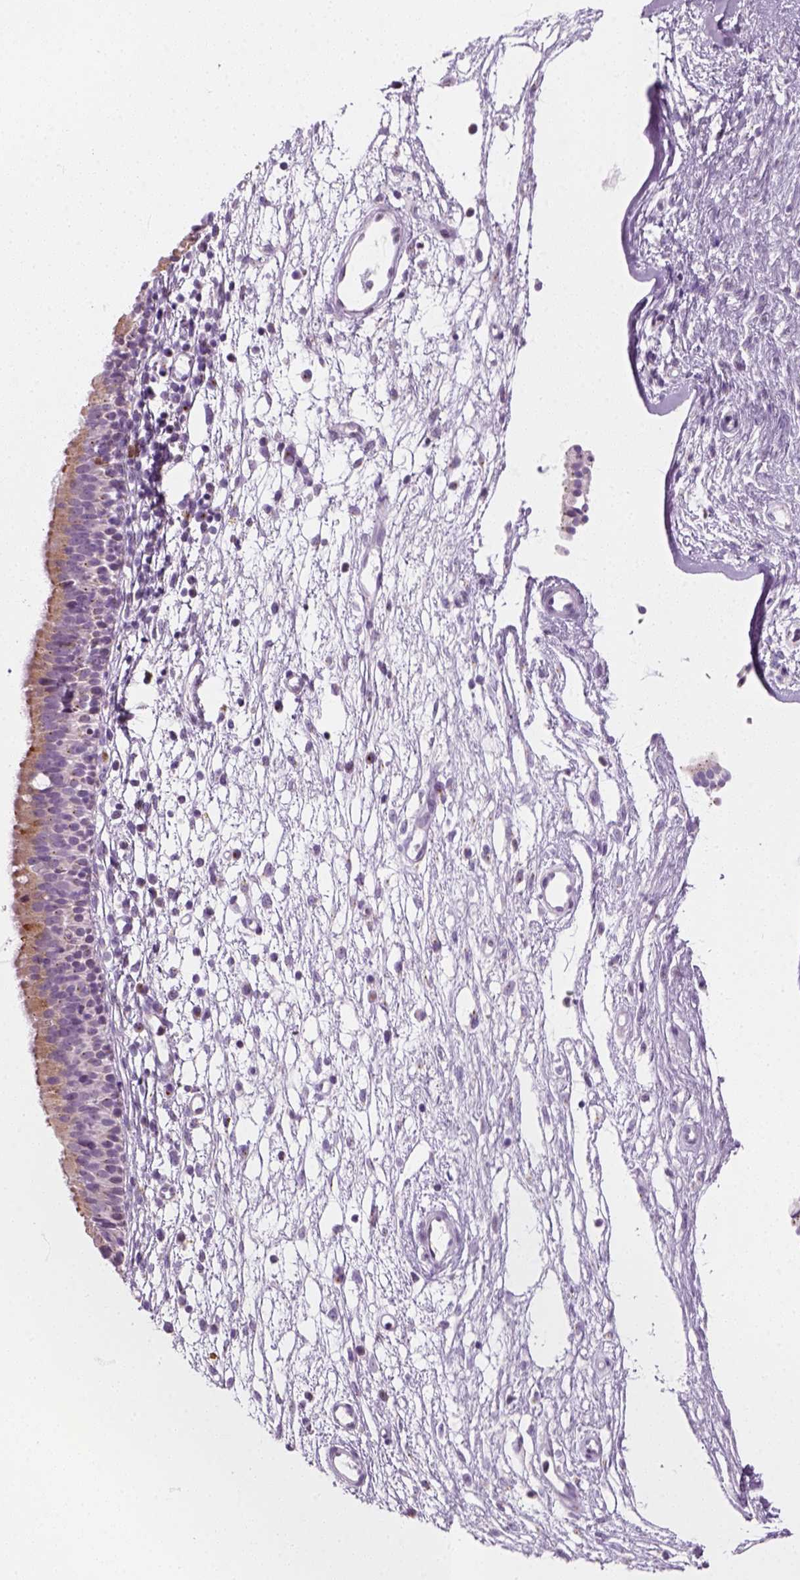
{"staining": {"intensity": "moderate", "quantity": "25%-75%", "location": "cytoplasmic/membranous"}, "tissue": "nasopharynx", "cell_type": "Respiratory epithelial cells", "image_type": "normal", "snomed": [{"axis": "morphology", "description": "Normal tissue, NOS"}, {"axis": "topography", "description": "Nasopharynx"}], "caption": "Nasopharynx stained with a brown dye demonstrates moderate cytoplasmic/membranous positive expression in about 25%-75% of respiratory epithelial cells.", "gene": "IL4", "patient": {"sex": "male", "age": 24}}